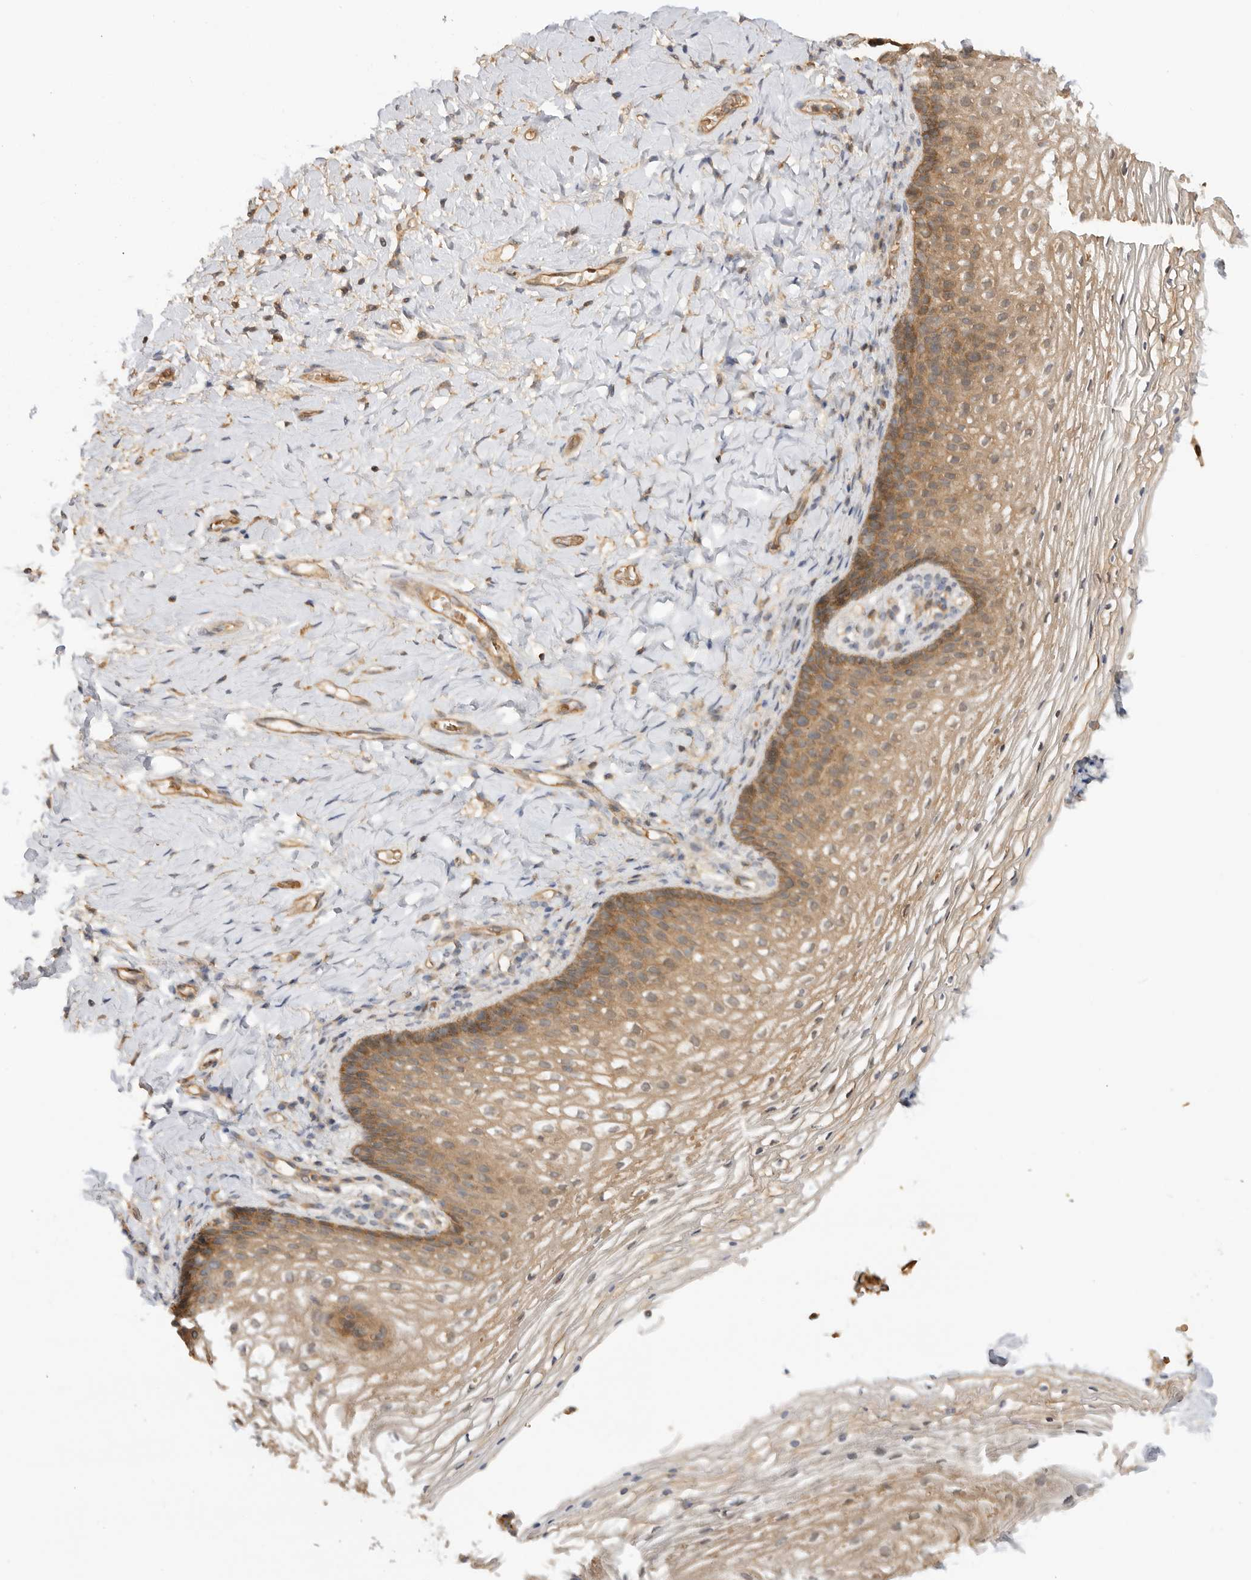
{"staining": {"intensity": "moderate", "quantity": ">75%", "location": "cytoplasmic/membranous"}, "tissue": "vagina", "cell_type": "Squamous epithelial cells", "image_type": "normal", "snomed": [{"axis": "morphology", "description": "Normal tissue, NOS"}, {"axis": "topography", "description": "Vagina"}], "caption": "Protein staining of benign vagina displays moderate cytoplasmic/membranous staining in approximately >75% of squamous epithelial cells.", "gene": "CLDN12", "patient": {"sex": "female", "age": 60}}